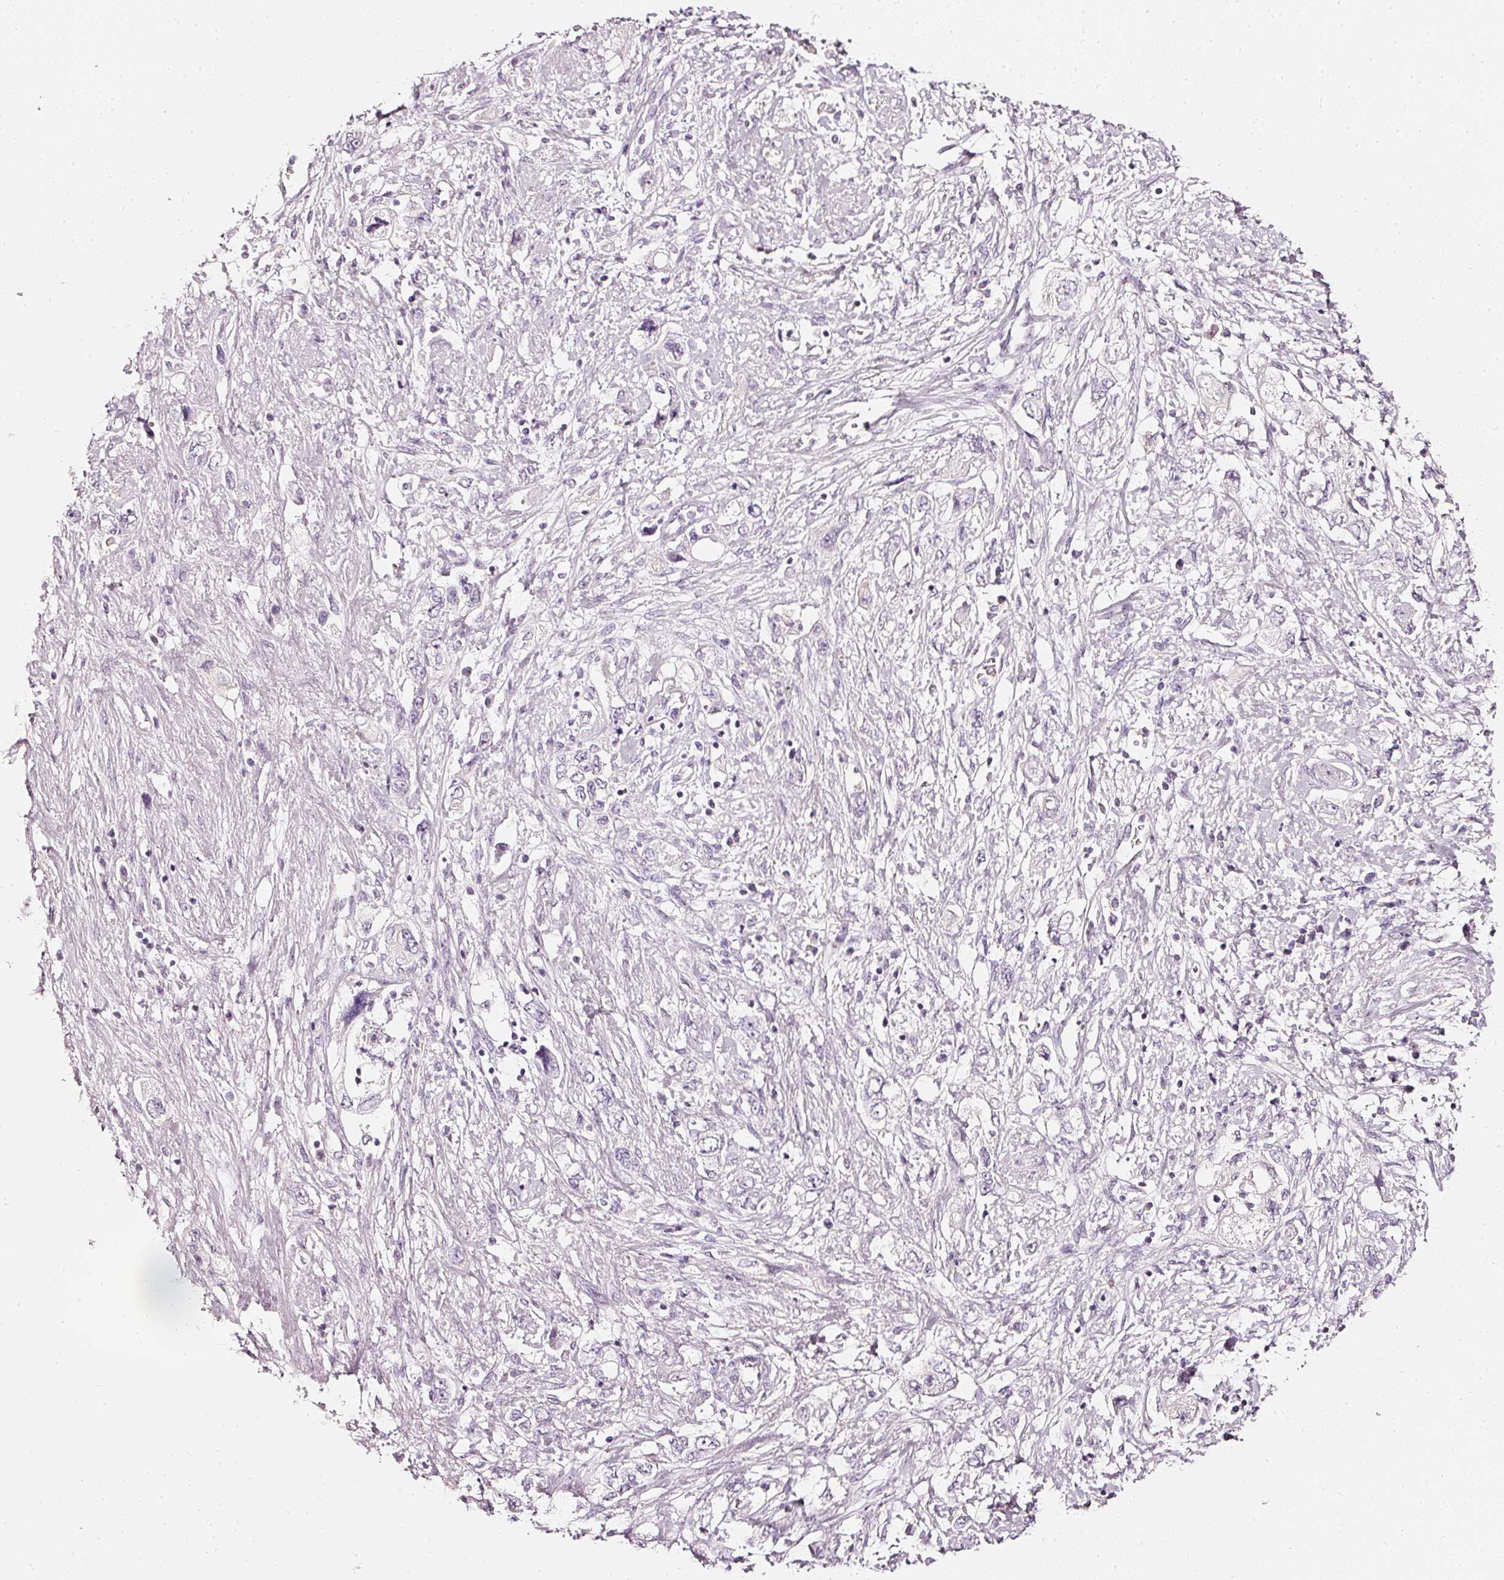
{"staining": {"intensity": "negative", "quantity": "none", "location": "none"}, "tissue": "pancreatic cancer", "cell_type": "Tumor cells", "image_type": "cancer", "snomed": [{"axis": "morphology", "description": "Adenocarcinoma, NOS"}, {"axis": "topography", "description": "Pancreas"}], "caption": "DAB (3,3'-diaminobenzidine) immunohistochemical staining of pancreatic adenocarcinoma displays no significant positivity in tumor cells. (DAB IHC, high magnification).", "gene": "CNP", "patient": {"sex": "female", "age": 73}}